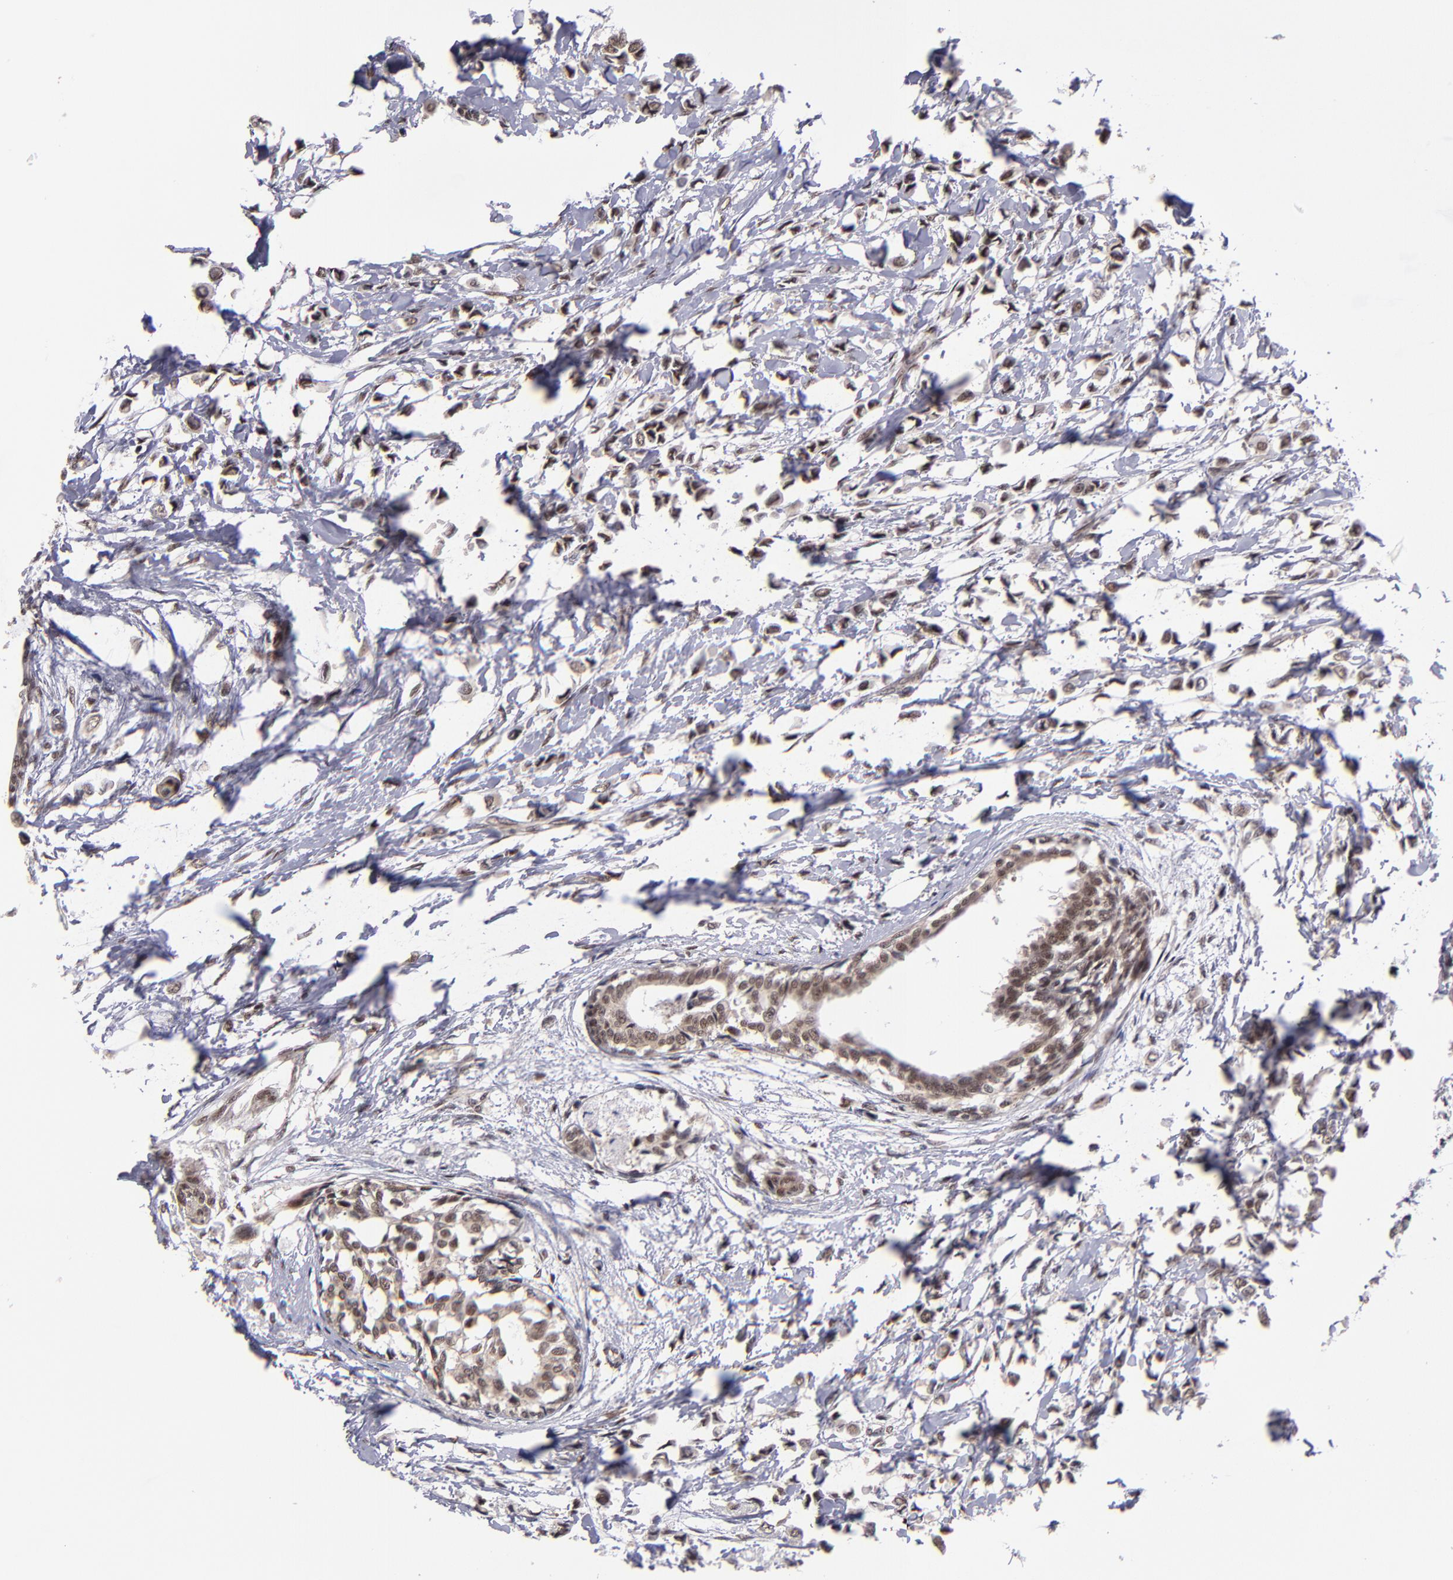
{"staining": {"intensity": "strong", "quantity": ">75%", "location": "nuclear"}, "tissue": "breast cancer", "cell_type": "Tumor cells", "image_type": "cancer", "snomed": [{"axis": "morphology", "description": "Lobular carcinoma"}, {"axis": "topography", "description": "Breast"}], "caption": "Human lobular carcinoma (breast) stained for a protein (brown) demonstrates strong nuclear positive expression in approximately >75% of tumor cells.", "gene": "EP300", "patient": {"sex": "female", "age": 51}}